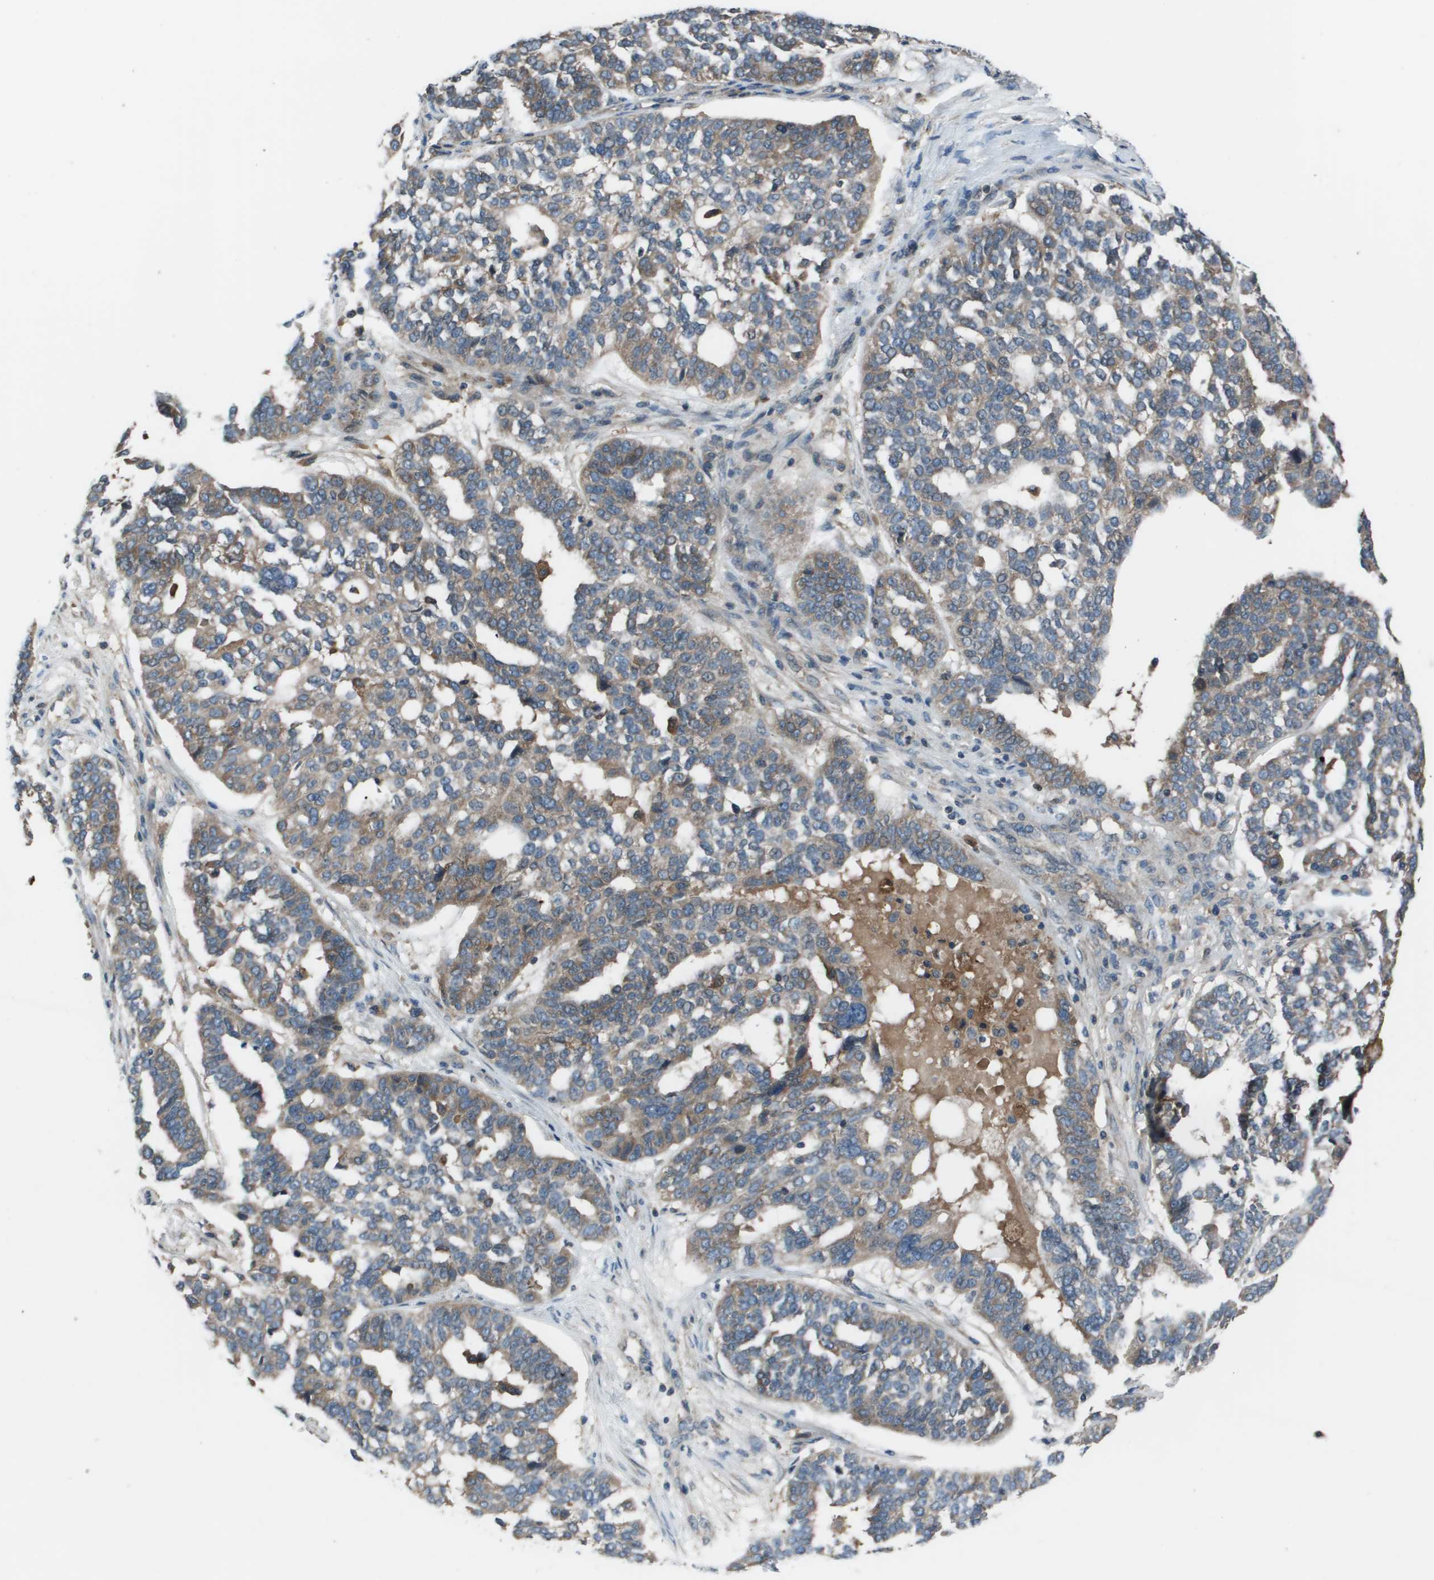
{"staining": {"intensity": "moderate", "quantity": "25%-75%", "location": "cytoplasmic/membranous"}, "tissue": "ovarian cancer", "cell_type": "Tumor cells", "image_type": "cancer", "snomed": [{"axis": "morphology", "description": "Cystadenocarcinoma, serous, NOS"}, {"axis": "topography", "description": "Ovary"}], "caption": "The immunohistochemical stain shows moderate cytoplasmic/membranous expression in tumor cells of serous cystadenocarcinoma (ovarian) tissue. (DAB IHC with brightfield microscopy, high magnification).", "gene": "EIF3B", "patient": {"sex": "female", "age": 59}}